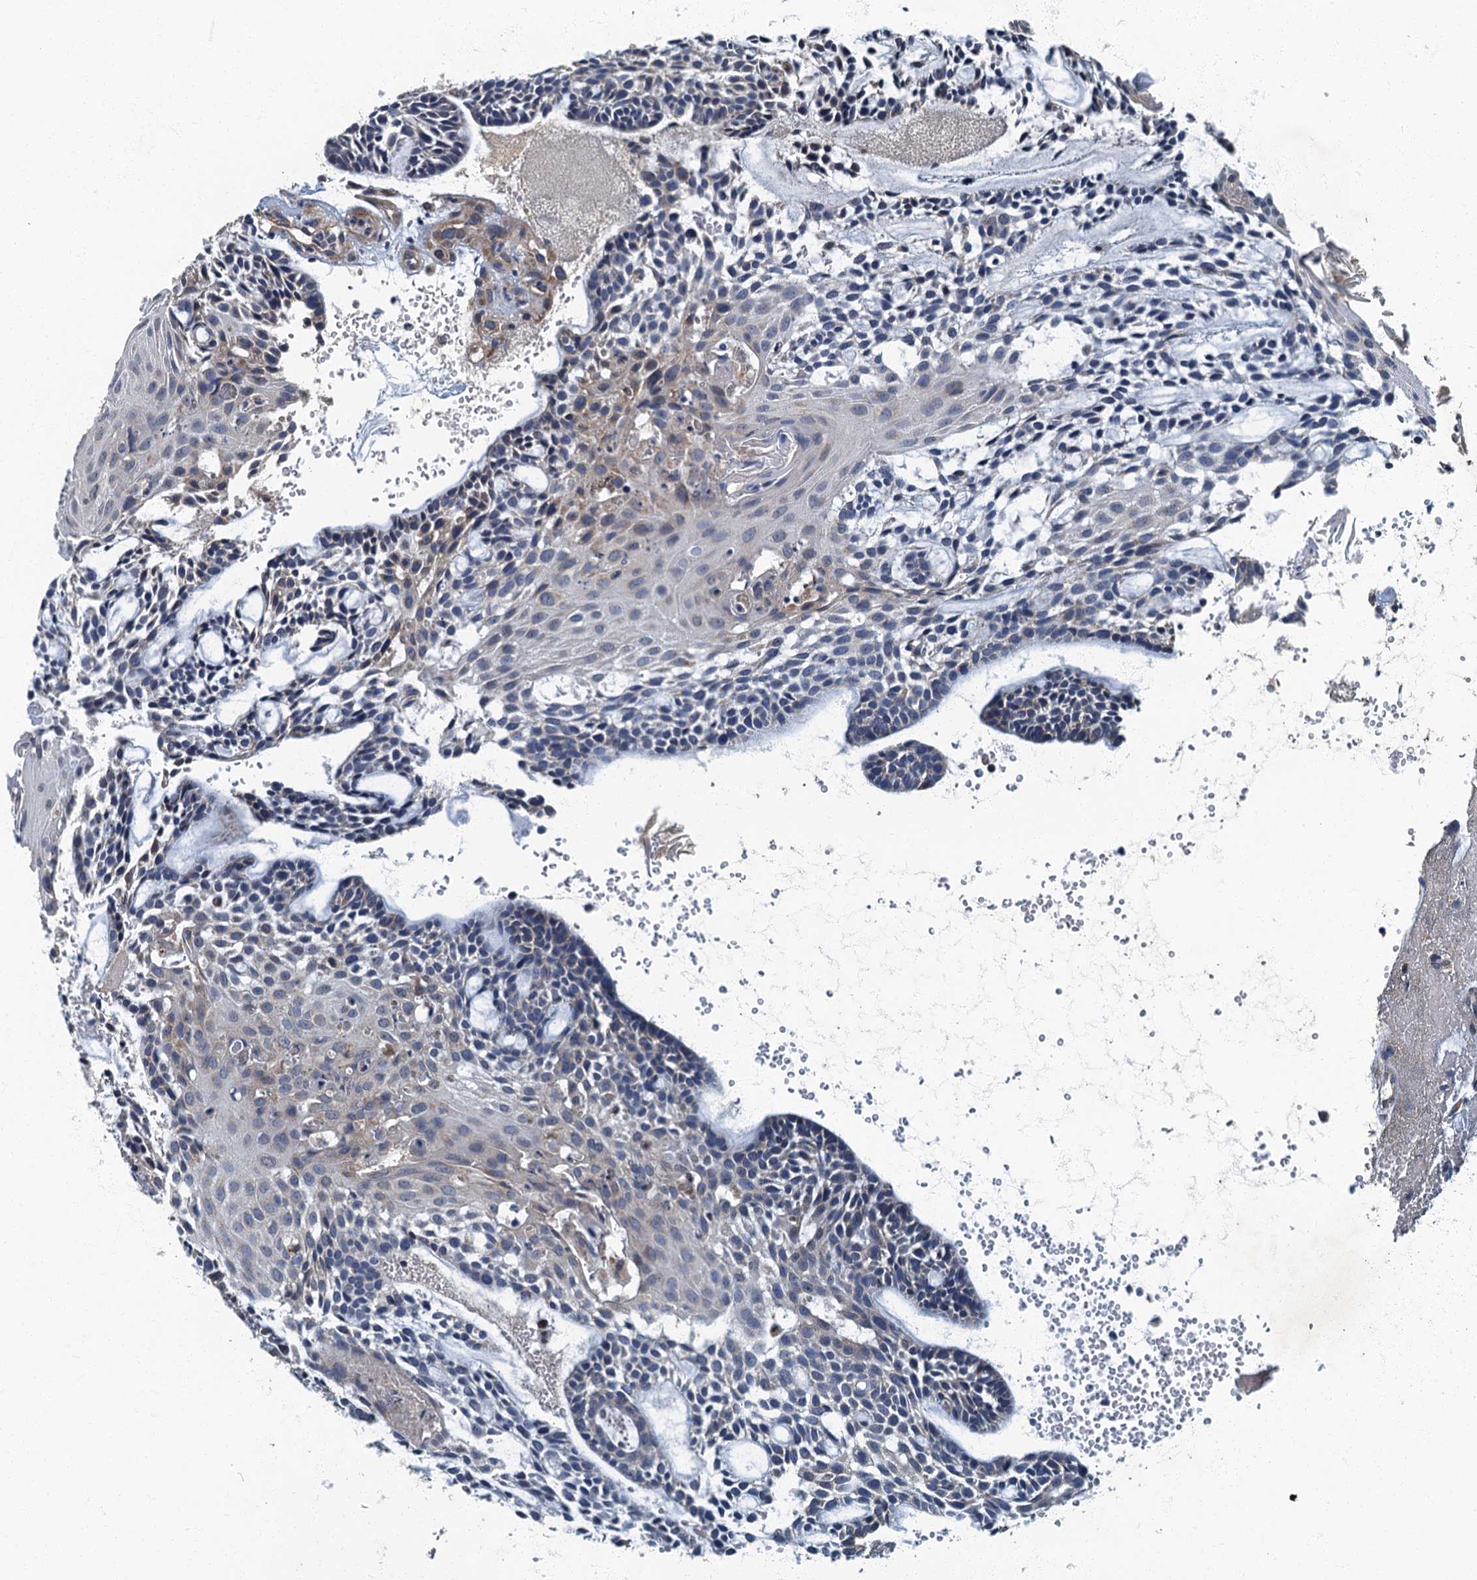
{"staining": {"intensity": "negative", "quantity": "none", "location": "none"}, "tissue": "head and neck cancer", "cell_type": "Tumor cells", "image_type": "cancer", "snomed": [{"axis": "morphology", "description": "Adenocarcinoma, NOS"}, {"axis": "topography", "description": "Subcutis"}, {"axis": "topography", "description": "Head-Neck"}], "caption": "Head and neck cancer was stained to show a protein in brown. There is no significant staining in tumor cells.", "gene": "DDX49", "patient": {"sex": "female", "age": 73}}